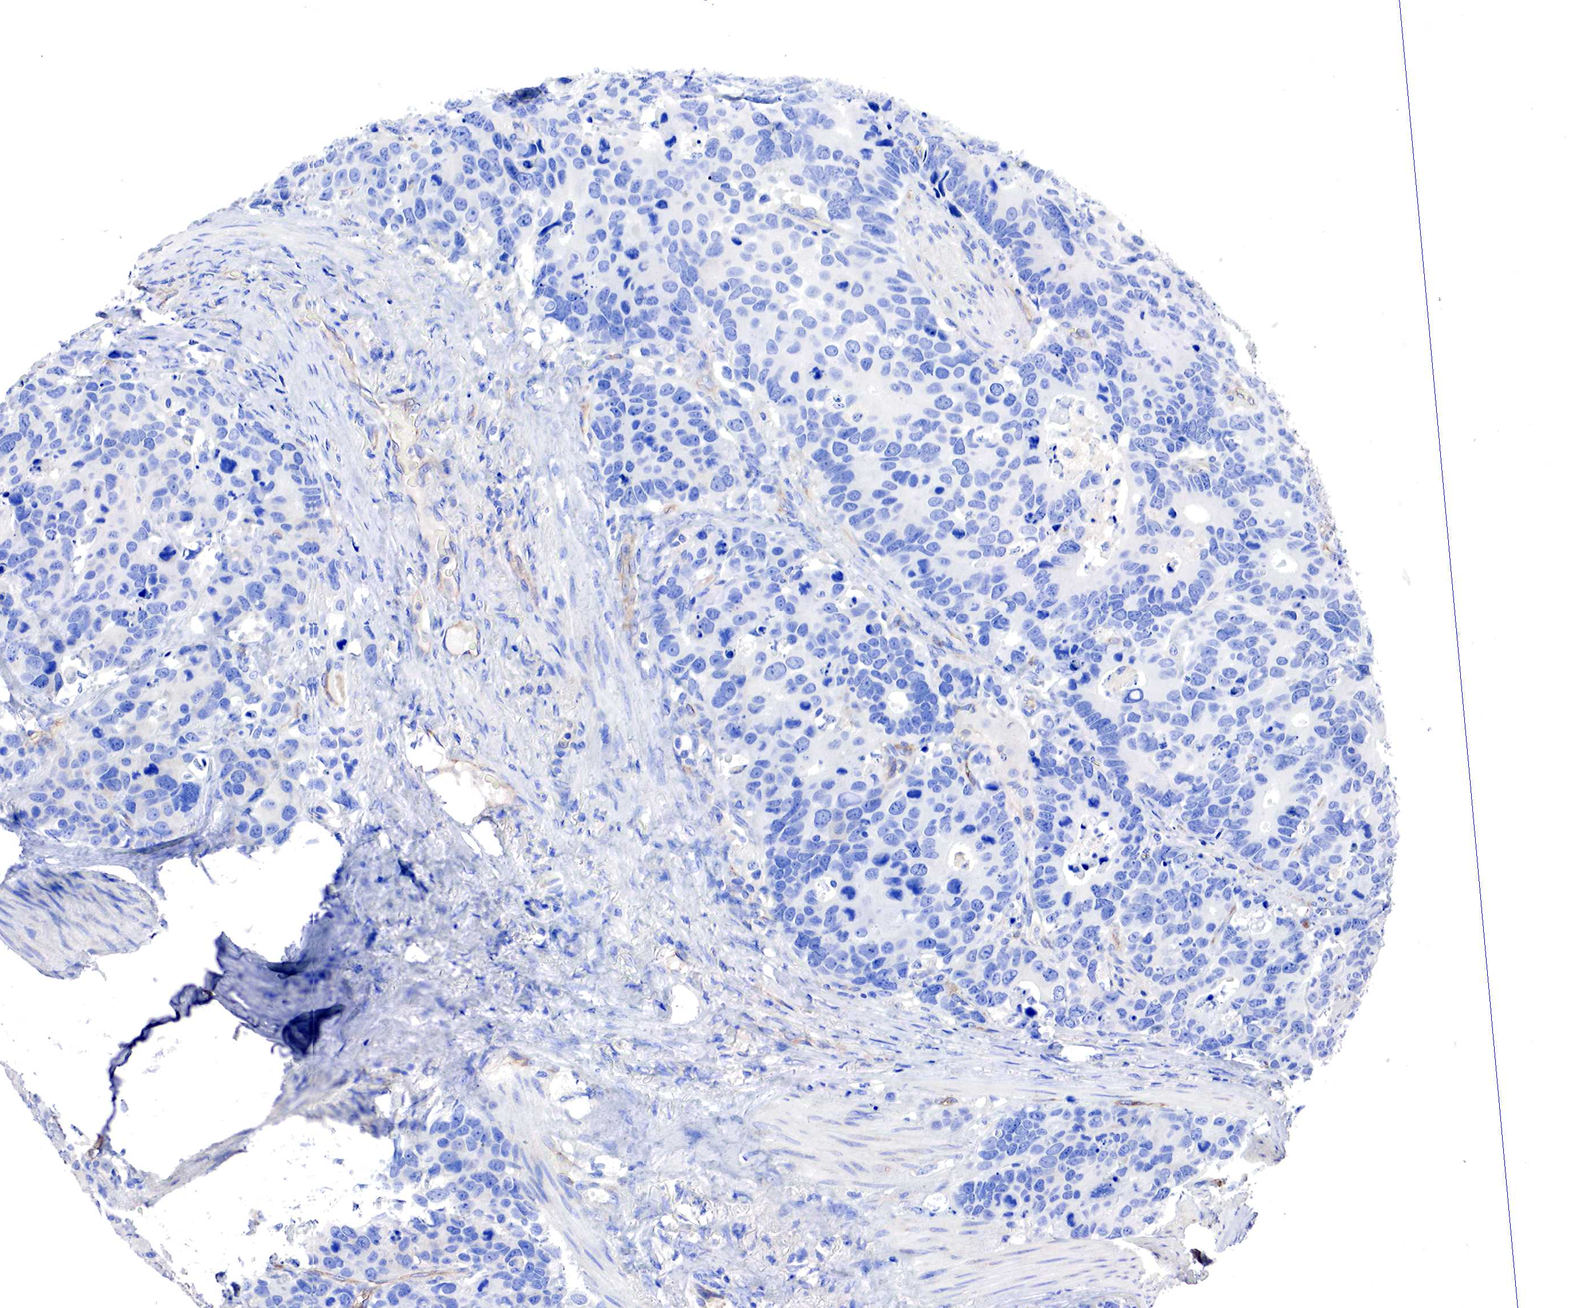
{"staining": {"intensity": "negative", "quantity": "none", "location": "none"}, "tissue": "stomach cancer", "cell_type": "Tumor cells", "image_type": "cancer", "snomed": [{"axis": "morphology", "description": "Adenocarcinoma, NOS"}, {"axis": "topography", "description": "Stomach, upper"}], "caption": "Photomicrograph shows no significant protein positivity in tumor cells of stomach cancer.", "gene": "RDX", "patient": {"sex": "male", "age": 71}}